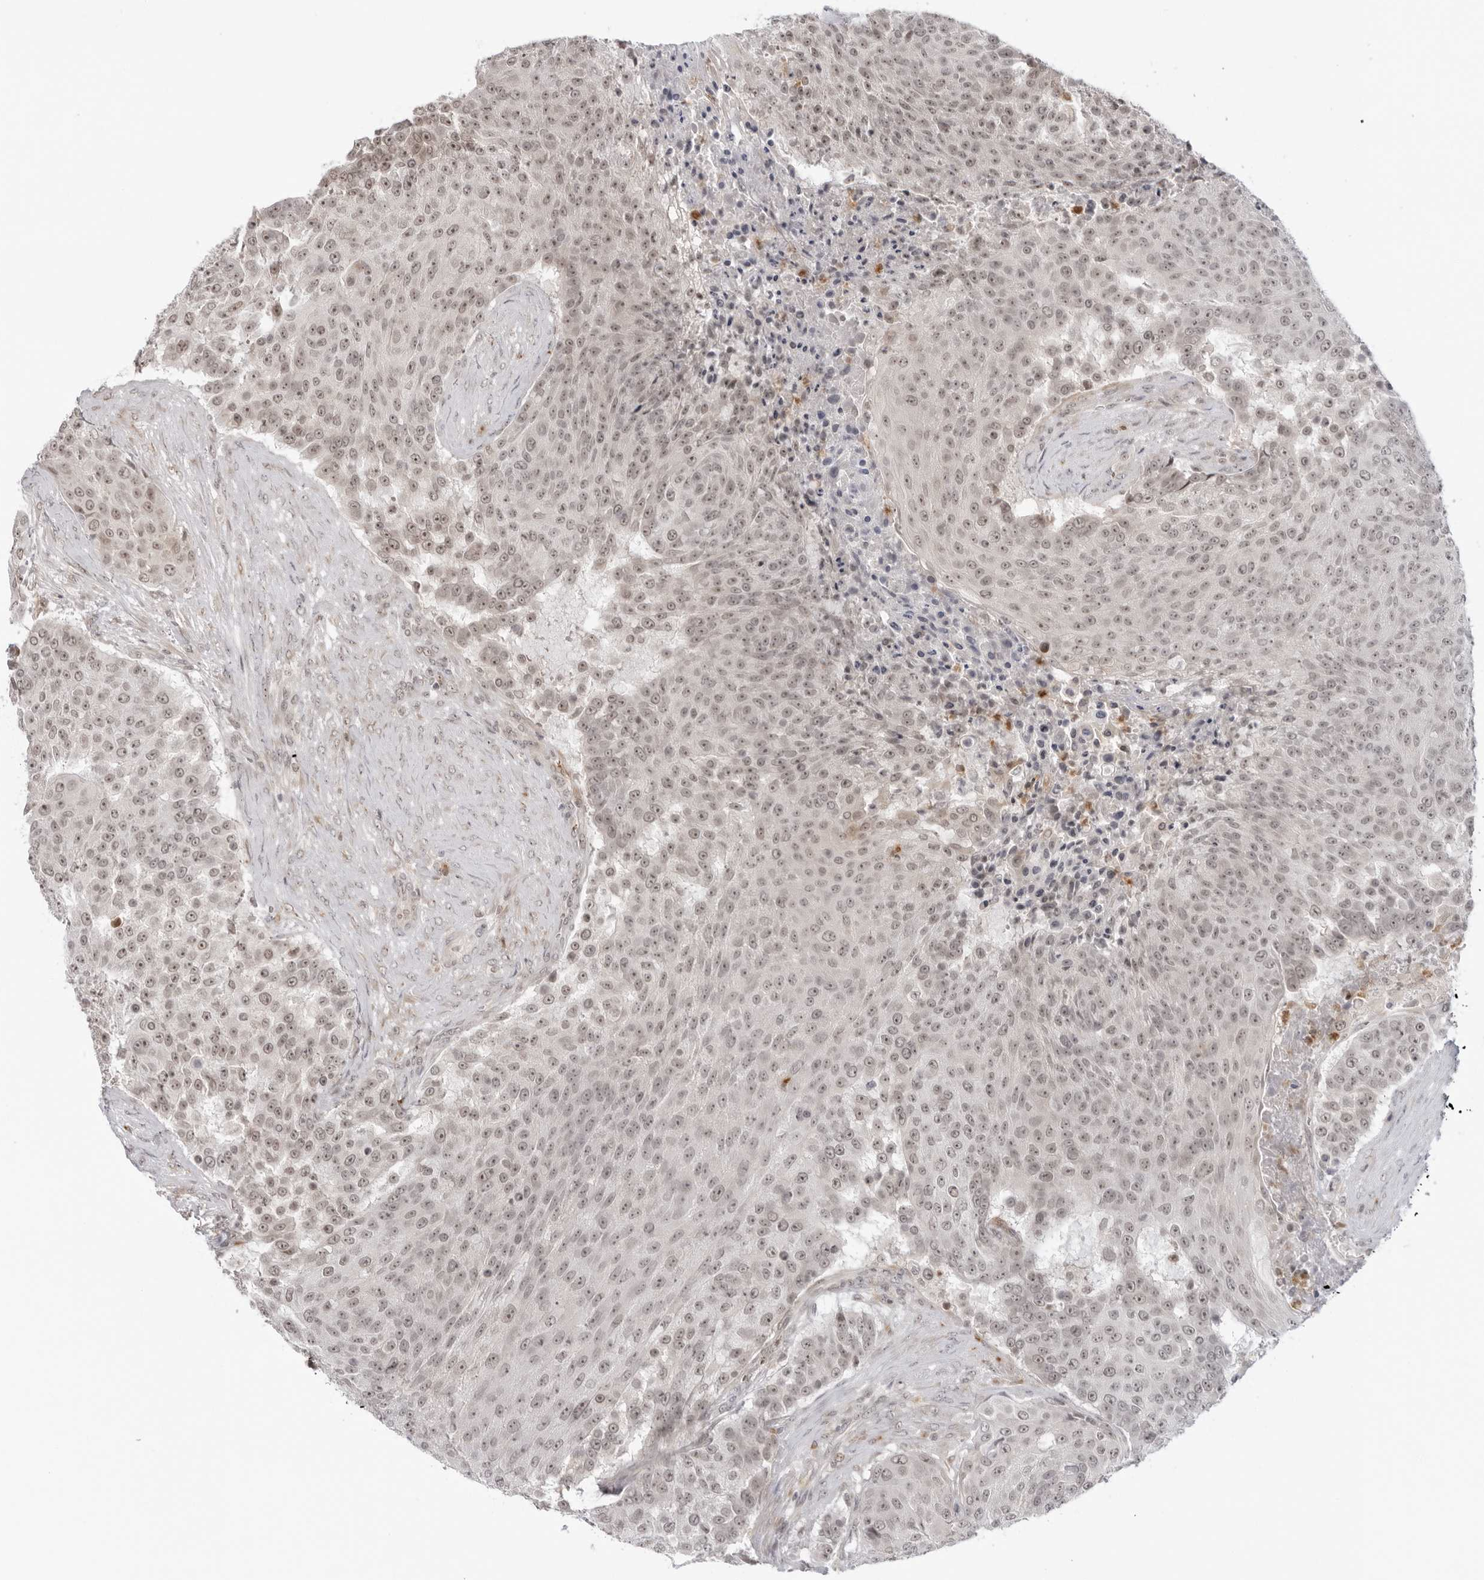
{"staining": {"intensity": "weak", "quantity": ">75%", "location": "nuclear"}, "tissue": "urothelial cancer", "cell_type": "Tumor cells", "image_type": "cancer", "snomed": [{"axis": "morphology", "description": "Urothelial carcinoma, High grade"}, {"axis": "topography", "description": "Urinary bladder"}], "caption": "The histopathology image shows staining of urothelial cancer, revealing weak nuclear protein expression (brown color) within tumor cells. The staining was performed using DAB to visualize the protein expression in brown, while the nuclei were stained in blue with hematoxylin (Magnification: 20x).", "gene": "SUGCT", "patient": {"sex": "female", "age": 63}}